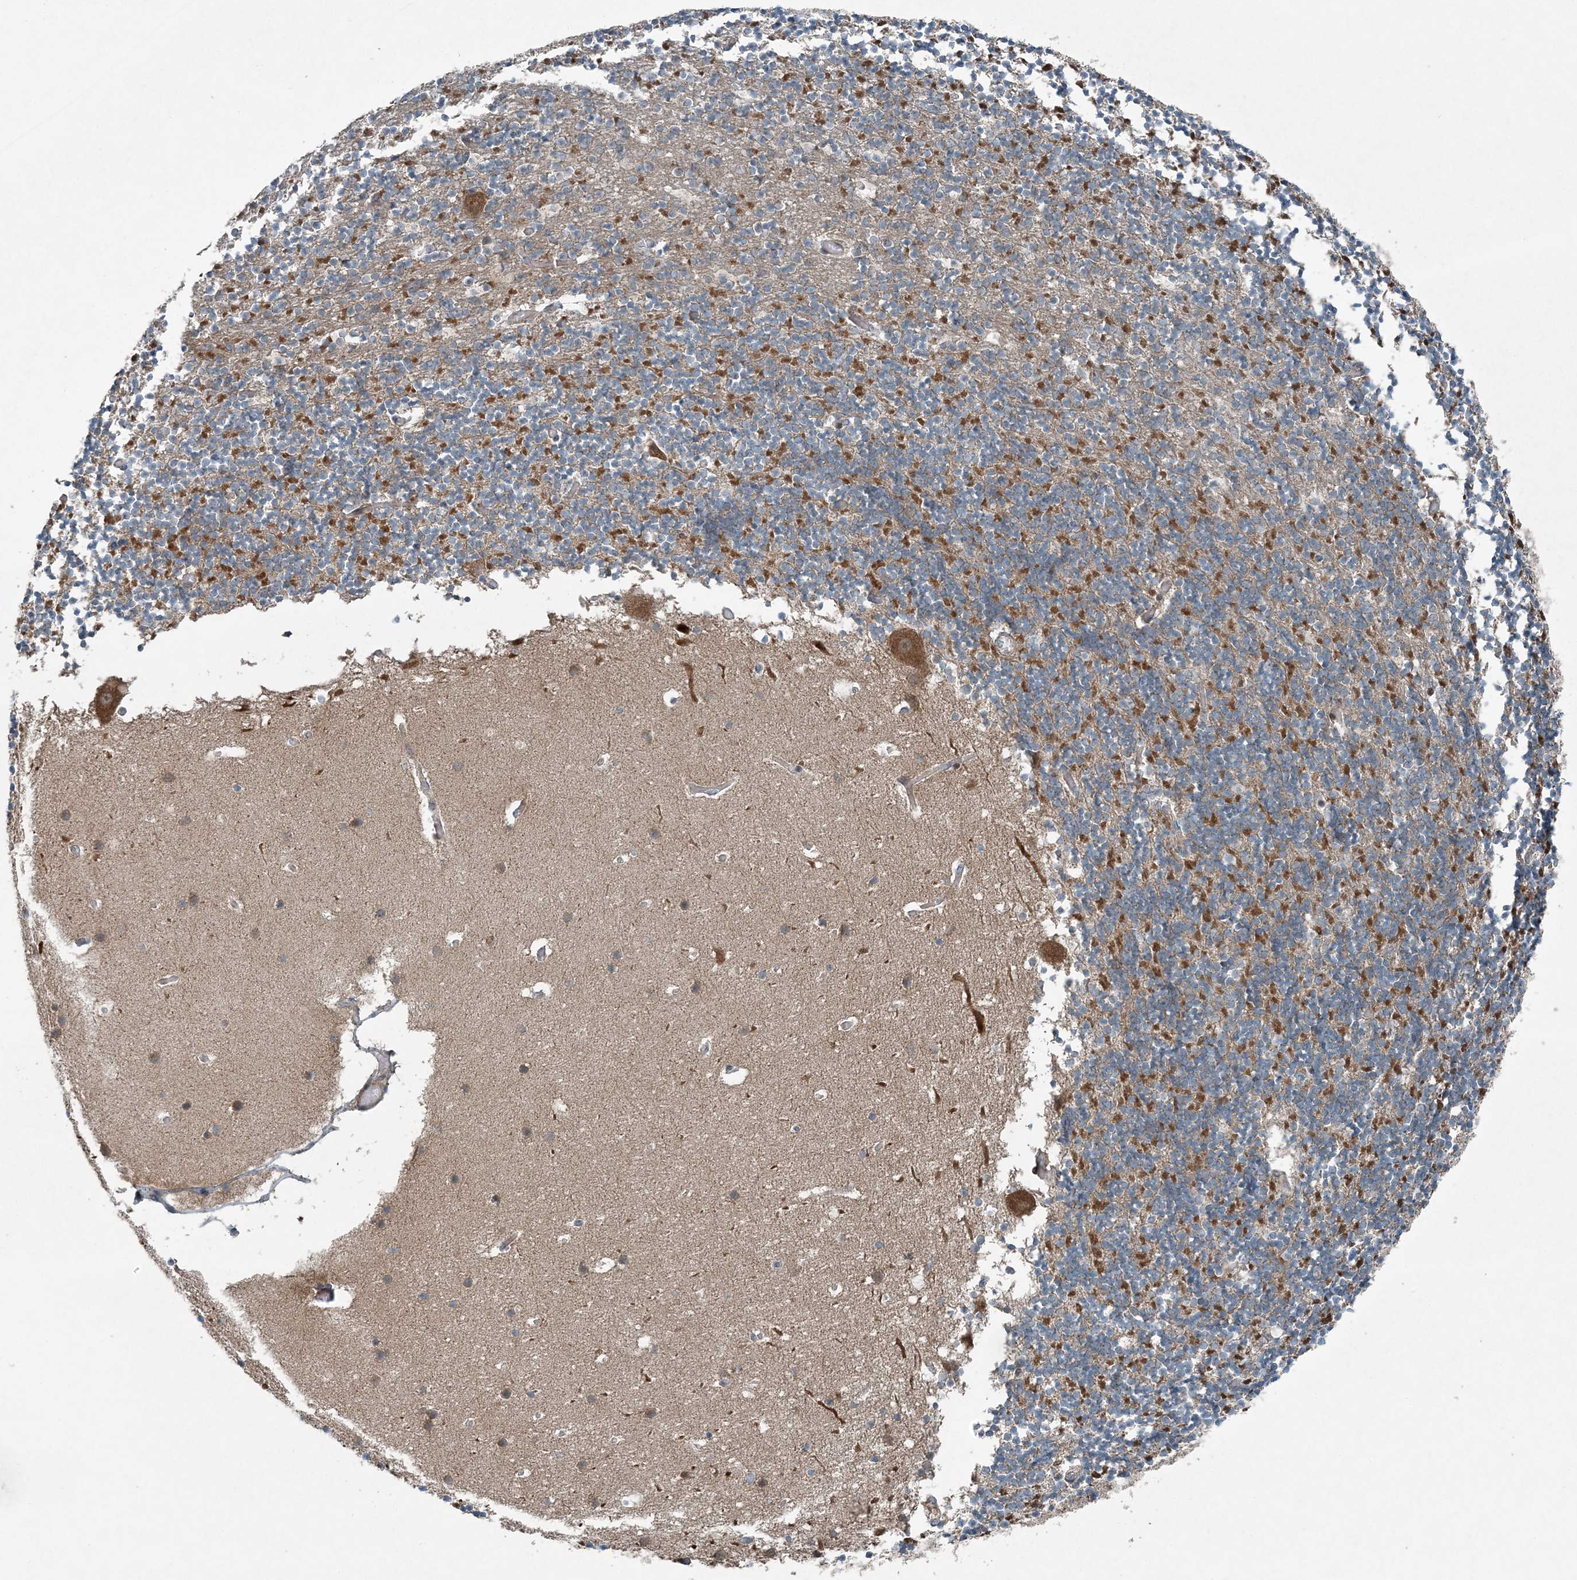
{"staining": {"intensity": "moderate", "quantity": "25%-75%", "location": "cytoplasmic/membranous"}, "tissue": "cerebellum", "cell_type": "Cells in granular layer", "image_type": "normal", "snomed": [{"axis": "morphology", "description": "Normal tissue, NOS"}, {"axis": "topography", "description": "Cerebellum"}], "caption": "IHC image of benign cerebellum: human cerebellum stained using immunohistochemistry displays medium levels of moderate protein expression localized specifically in the cytoplasmic/membranous of cells in granular layer, appearing as a cytoplasmic/membranous brown color.", "gene": "GCC2", "patient": {"sex": "male", "age": 57}}